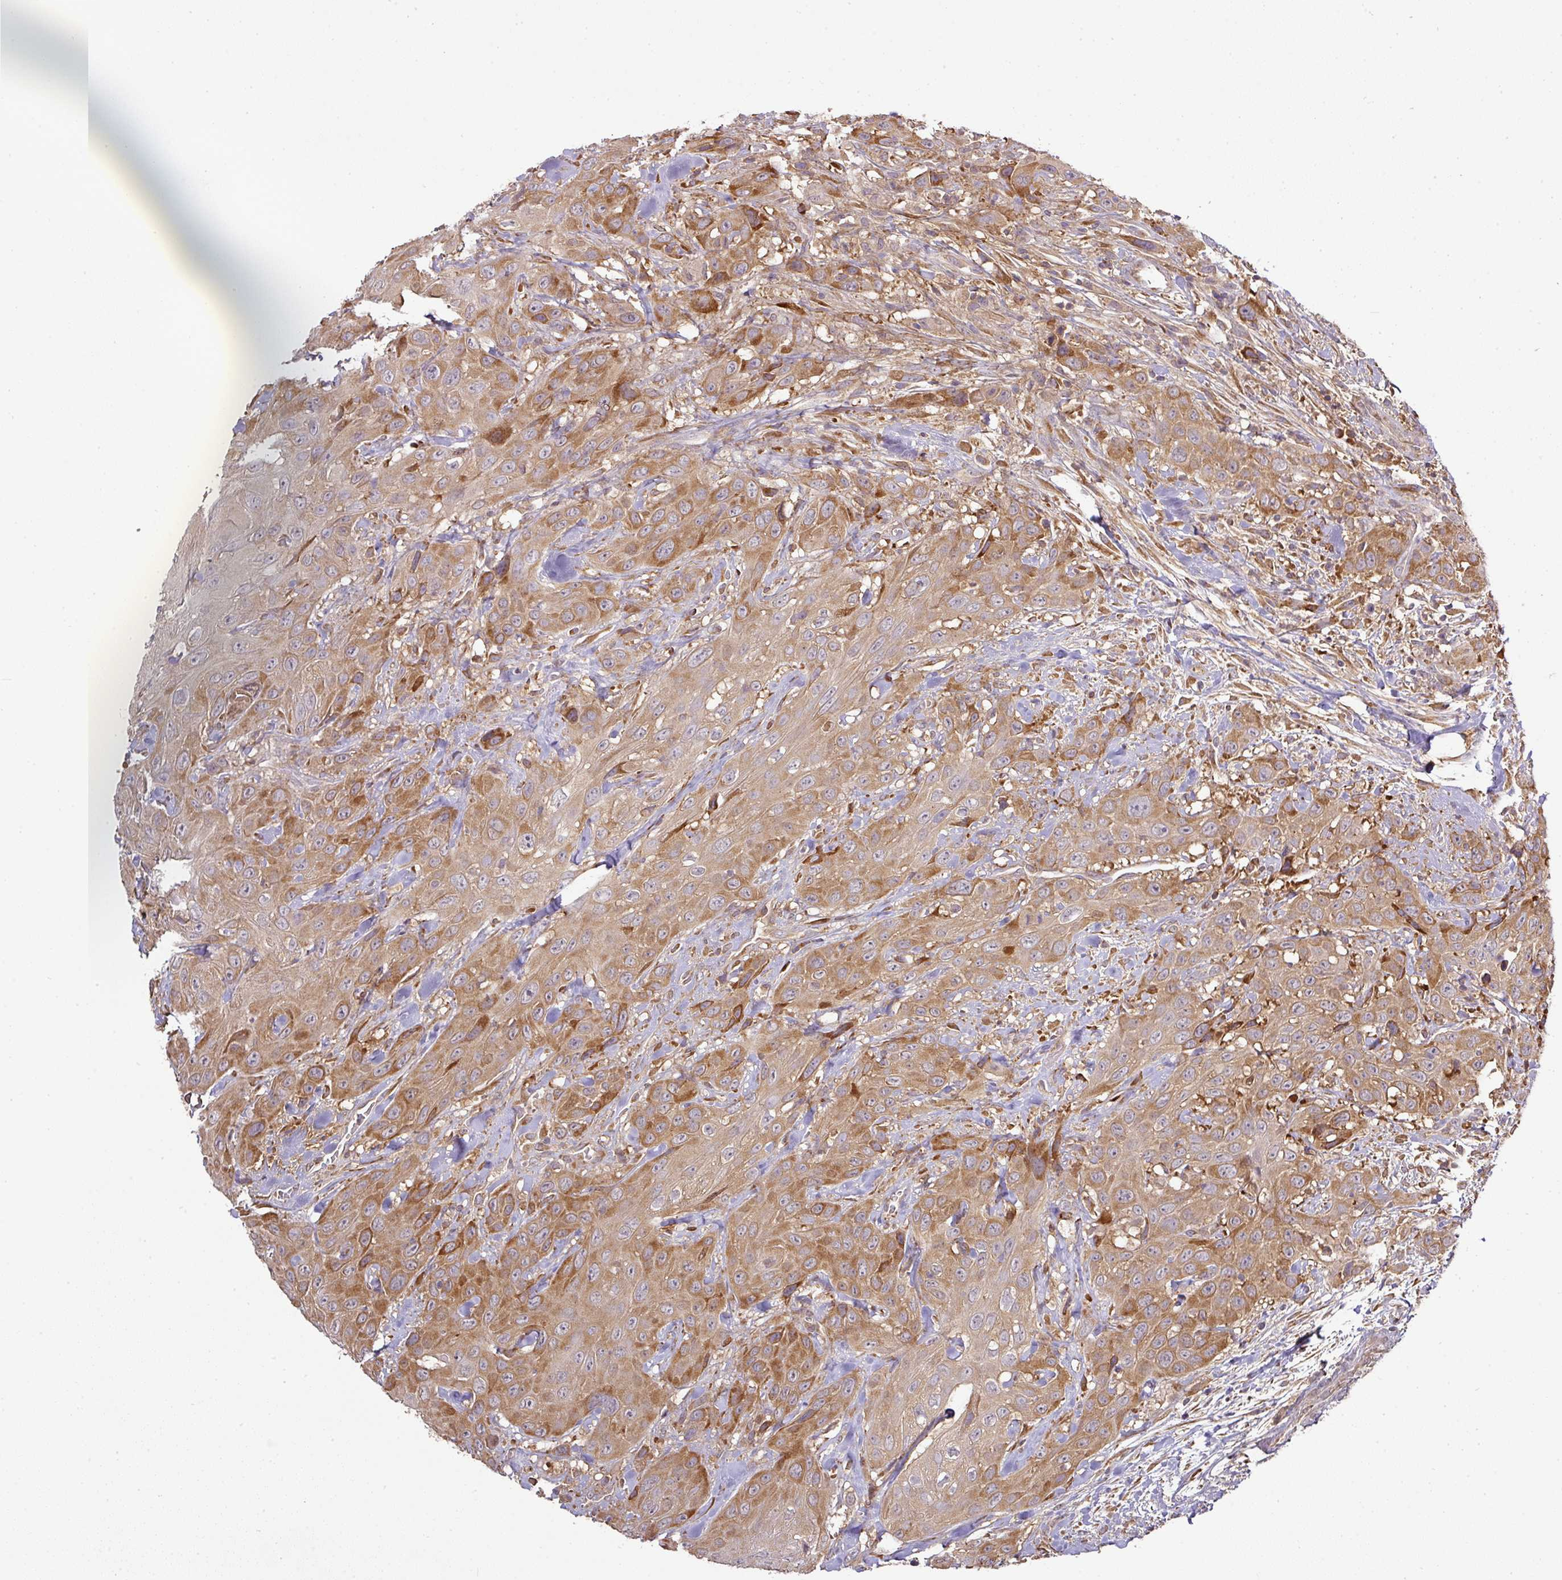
{"staining": {"intensity": "moderate", "quantity": ">75%", "location": "cytoplasmic/membranous"}, "tissue": "head and neck cancer", "cell_type": "Tumor cells", "image_type": "cancer", "snomed": [{"axis": "morphology", "description": "Squamous cell carcinoma, NOS"}, {"axis": "topography", "description": "Head-Neck"}], "caption": "High-magnification brightfield microscopy of head and neck cancer stained with DAB (3,3'-diaminobenzidine) (brown) and counterstained with hematoxylin (blue). tumor cells exhibit moderate cytoplasmic/membranous expression is appreciated in approximately>75% of cells. (Stains: DAB (3,3'-diaminobenzidine) in brown, nuclei in blue, Microscopy: brightfield microscopy at high magnification).", "gene": "GALP", "patient": {"sex": "male", "age": 81}}